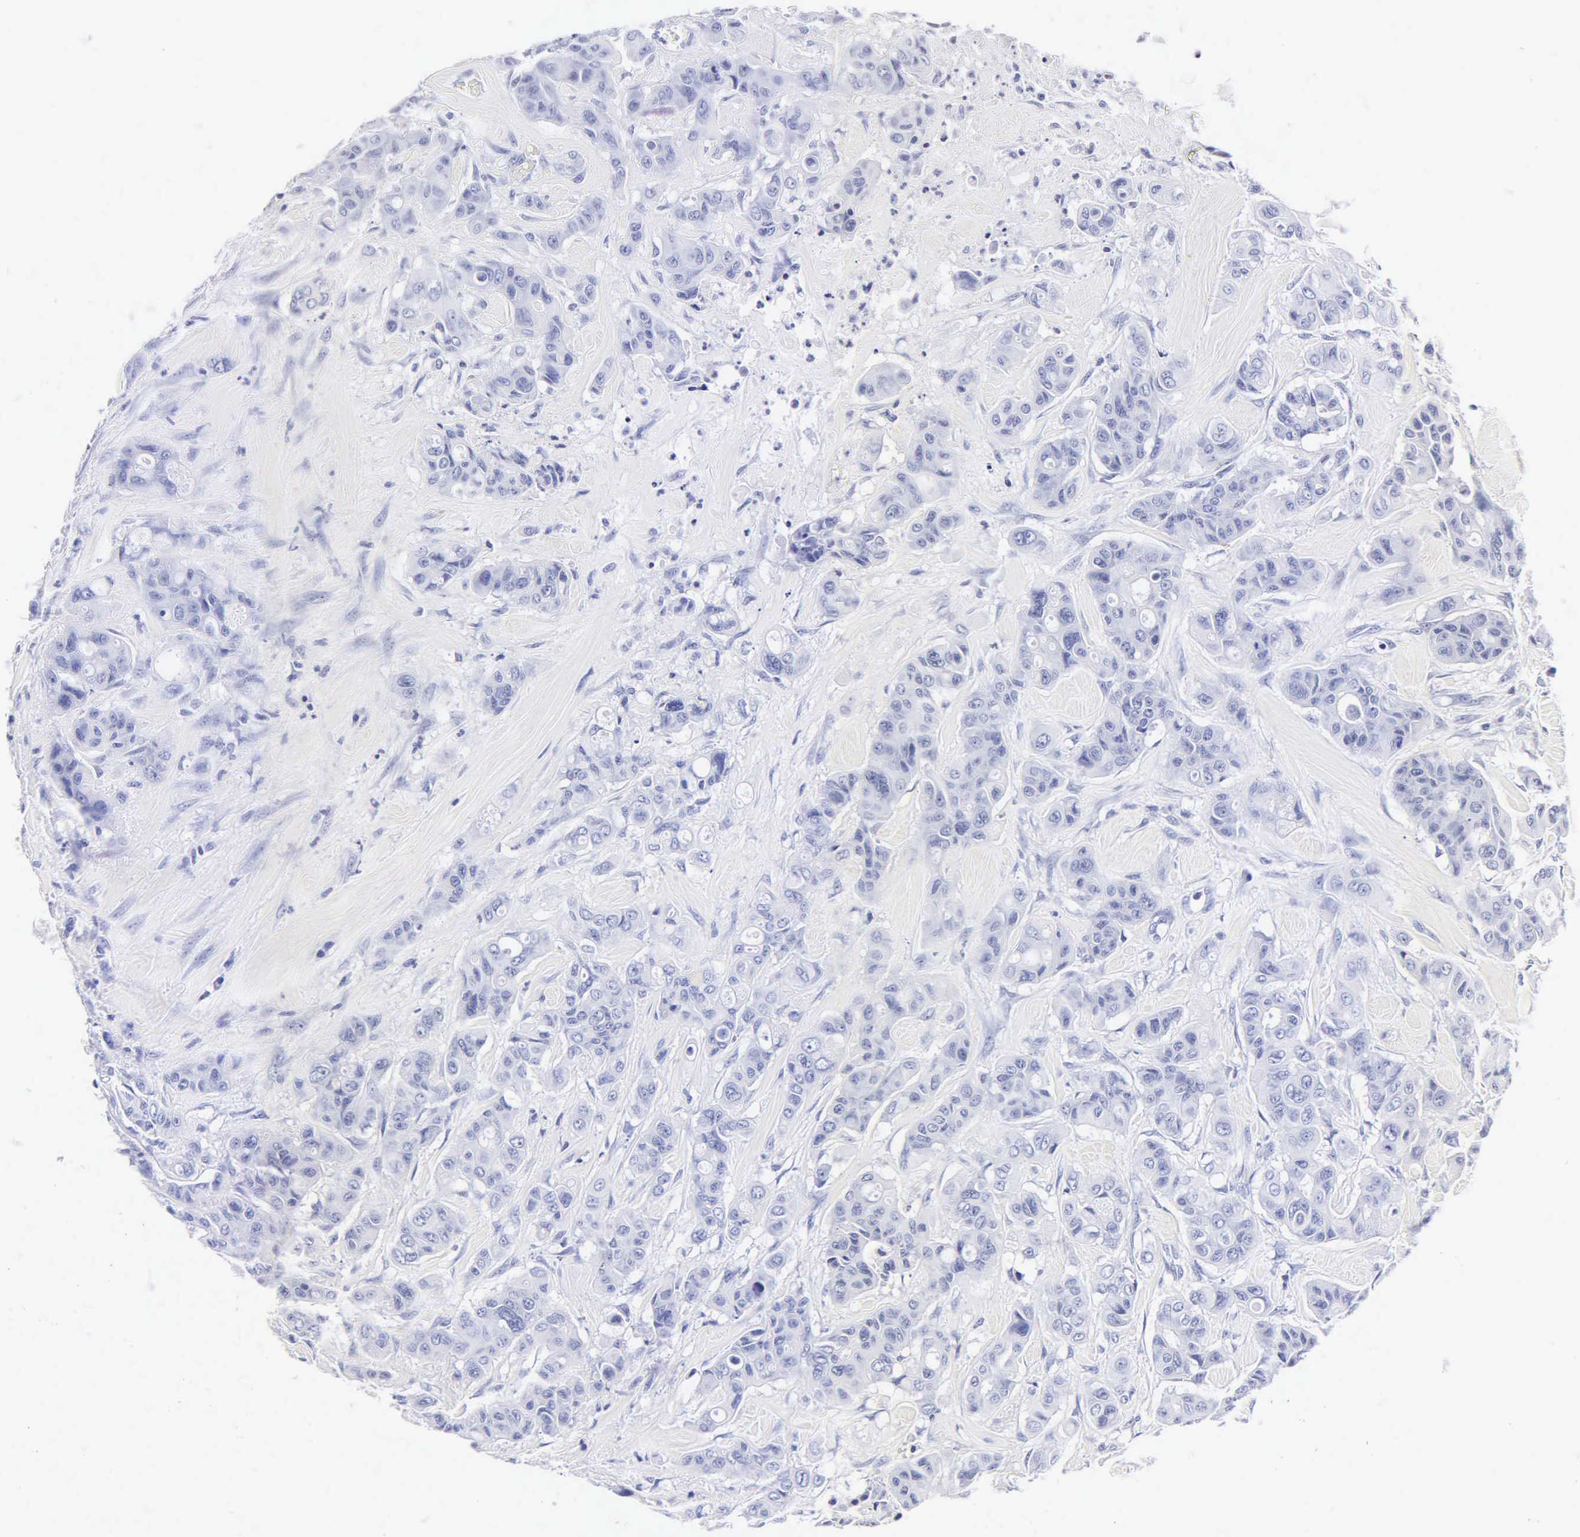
{"staining": {"intensity": "negative", "quantity": "none", "location": "none"}, "tissue": "colorectal cancer", "cell_type": "Tumor cells", "image_type": "cancer", "snomed": [{"axis": "morphology", "description": "Adenocarcinoma, NOS"}, {"axis": "topography", "description": "Colon"}], "caption": "An image of human adenocarcinoma (colorectal) is negative for staining in tumor cells.", "gene": "MB", "patient": {"sex": "female", "age": 70}}